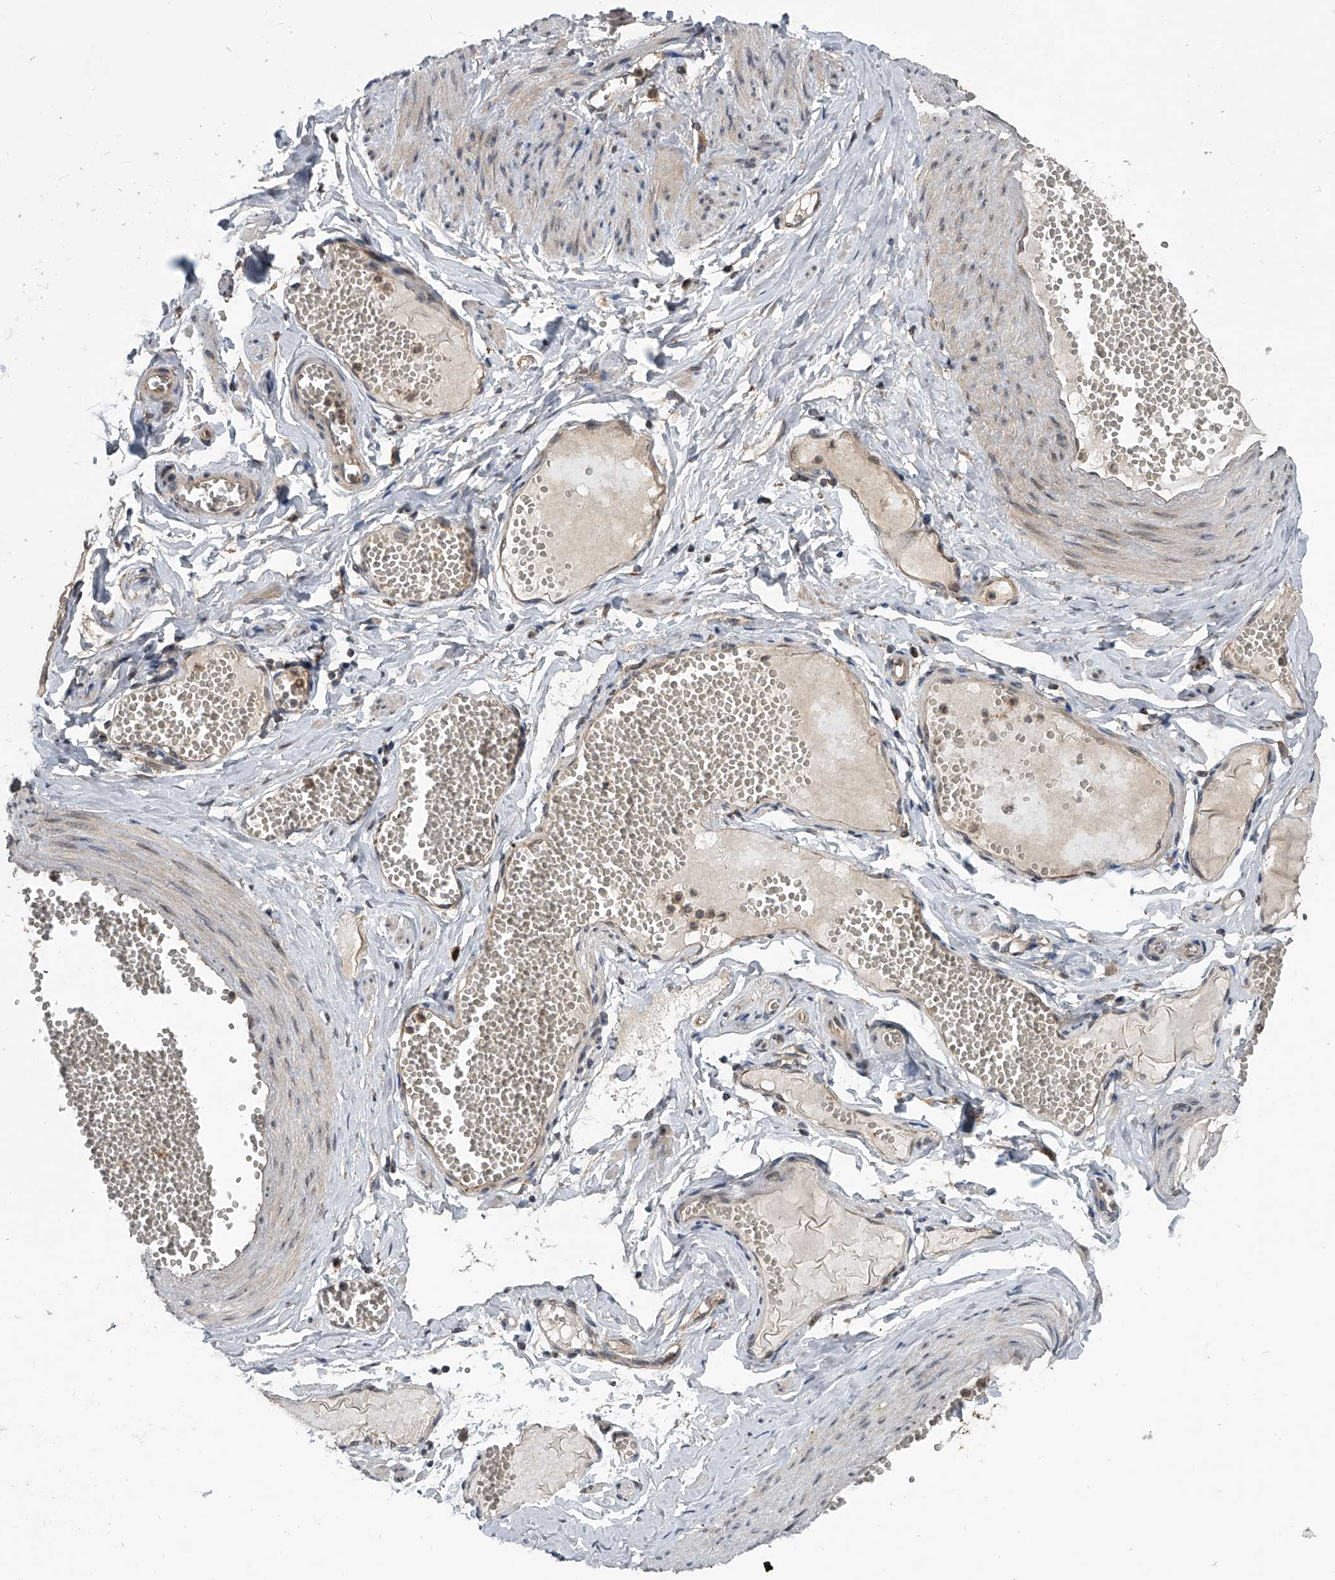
{"staining": {"intensity": "moderate", "quantity": ">75%", "location": "cytoplasmic/membranous,nuclear"}, "tissue": "adipose tissue", "cell_type": "Adipocytes", "image_type": "normal", "snomed": [{"axis": "morphology", "description": "Normal tissue, NOS"}, {"axis": "topography", "description": "Smooth muscle"}, {"axis": "topography", "description": "Peripheral nerve tissue"}], "caption": "IHC histopathology image of unremarkable adipose tissue: human adipose tissue stained using IHC displays medium levels of moderate protein expression localized specifically in the cytoplasmic/membranous,nuclear of adipocytes, appearing as a cytoplasmic/membranous,nuclear brown color.", "gene": "GEMIN8", "patient": {"sex": "female", "age": 39}}